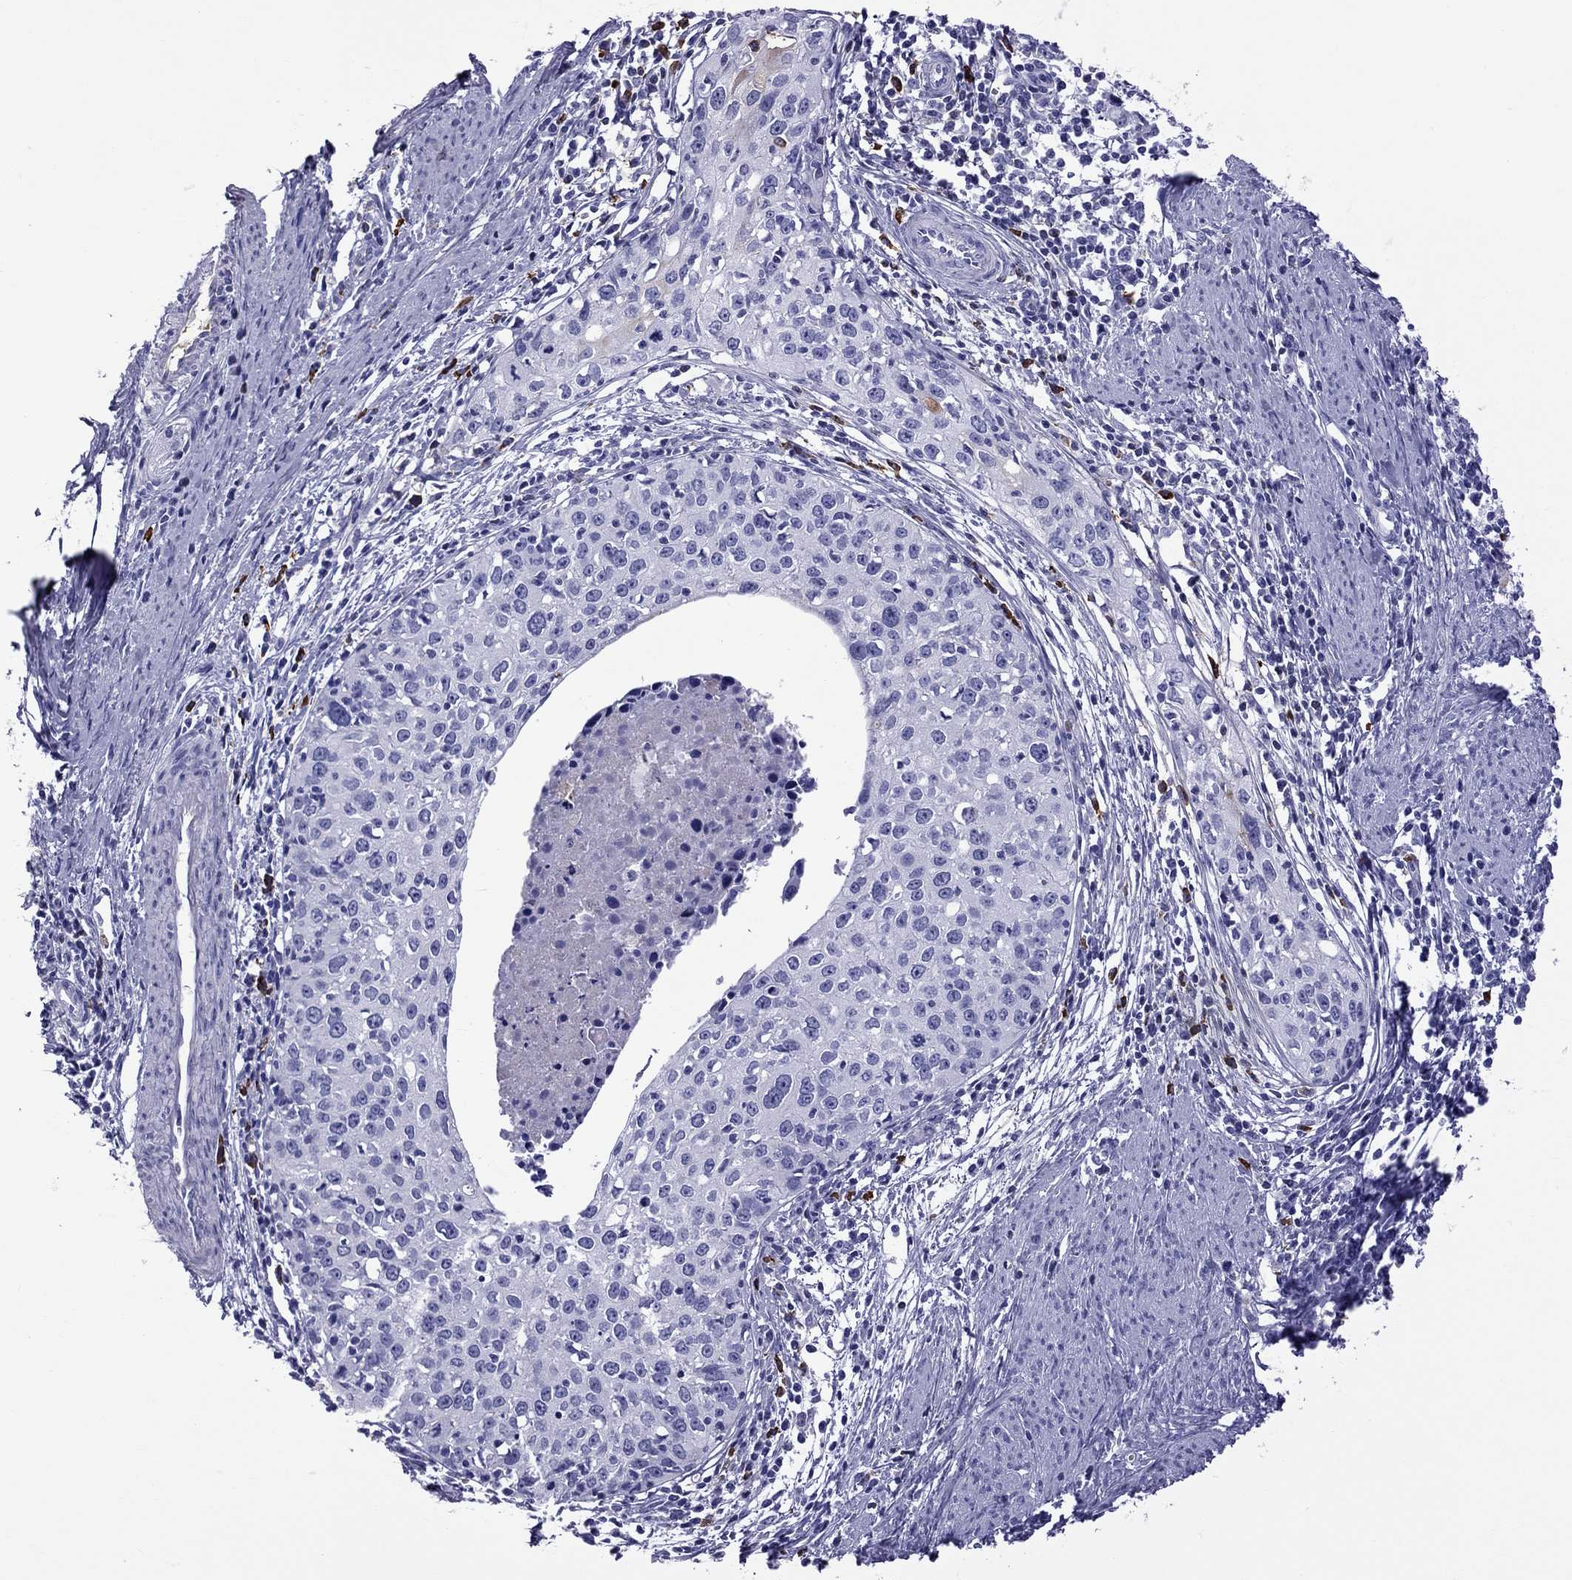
{"staining": {"intensity": "negative", "quantity": "none", "location": "none"}, "tissue": "cervical cancer", "cell_type": "Tumor cells", "image_type": "cancer", "snomed": [{"axis": "morphology", "description": "Squamous cell carcinoma, NOS"}, {"axis": "topography", "description": "Cervix"}], "caption": "Image shows no protein expression in tumor cells of cervical cancer tissue.", "gene": "SCART1", "patient": {"sex": "female", "age": 40}}